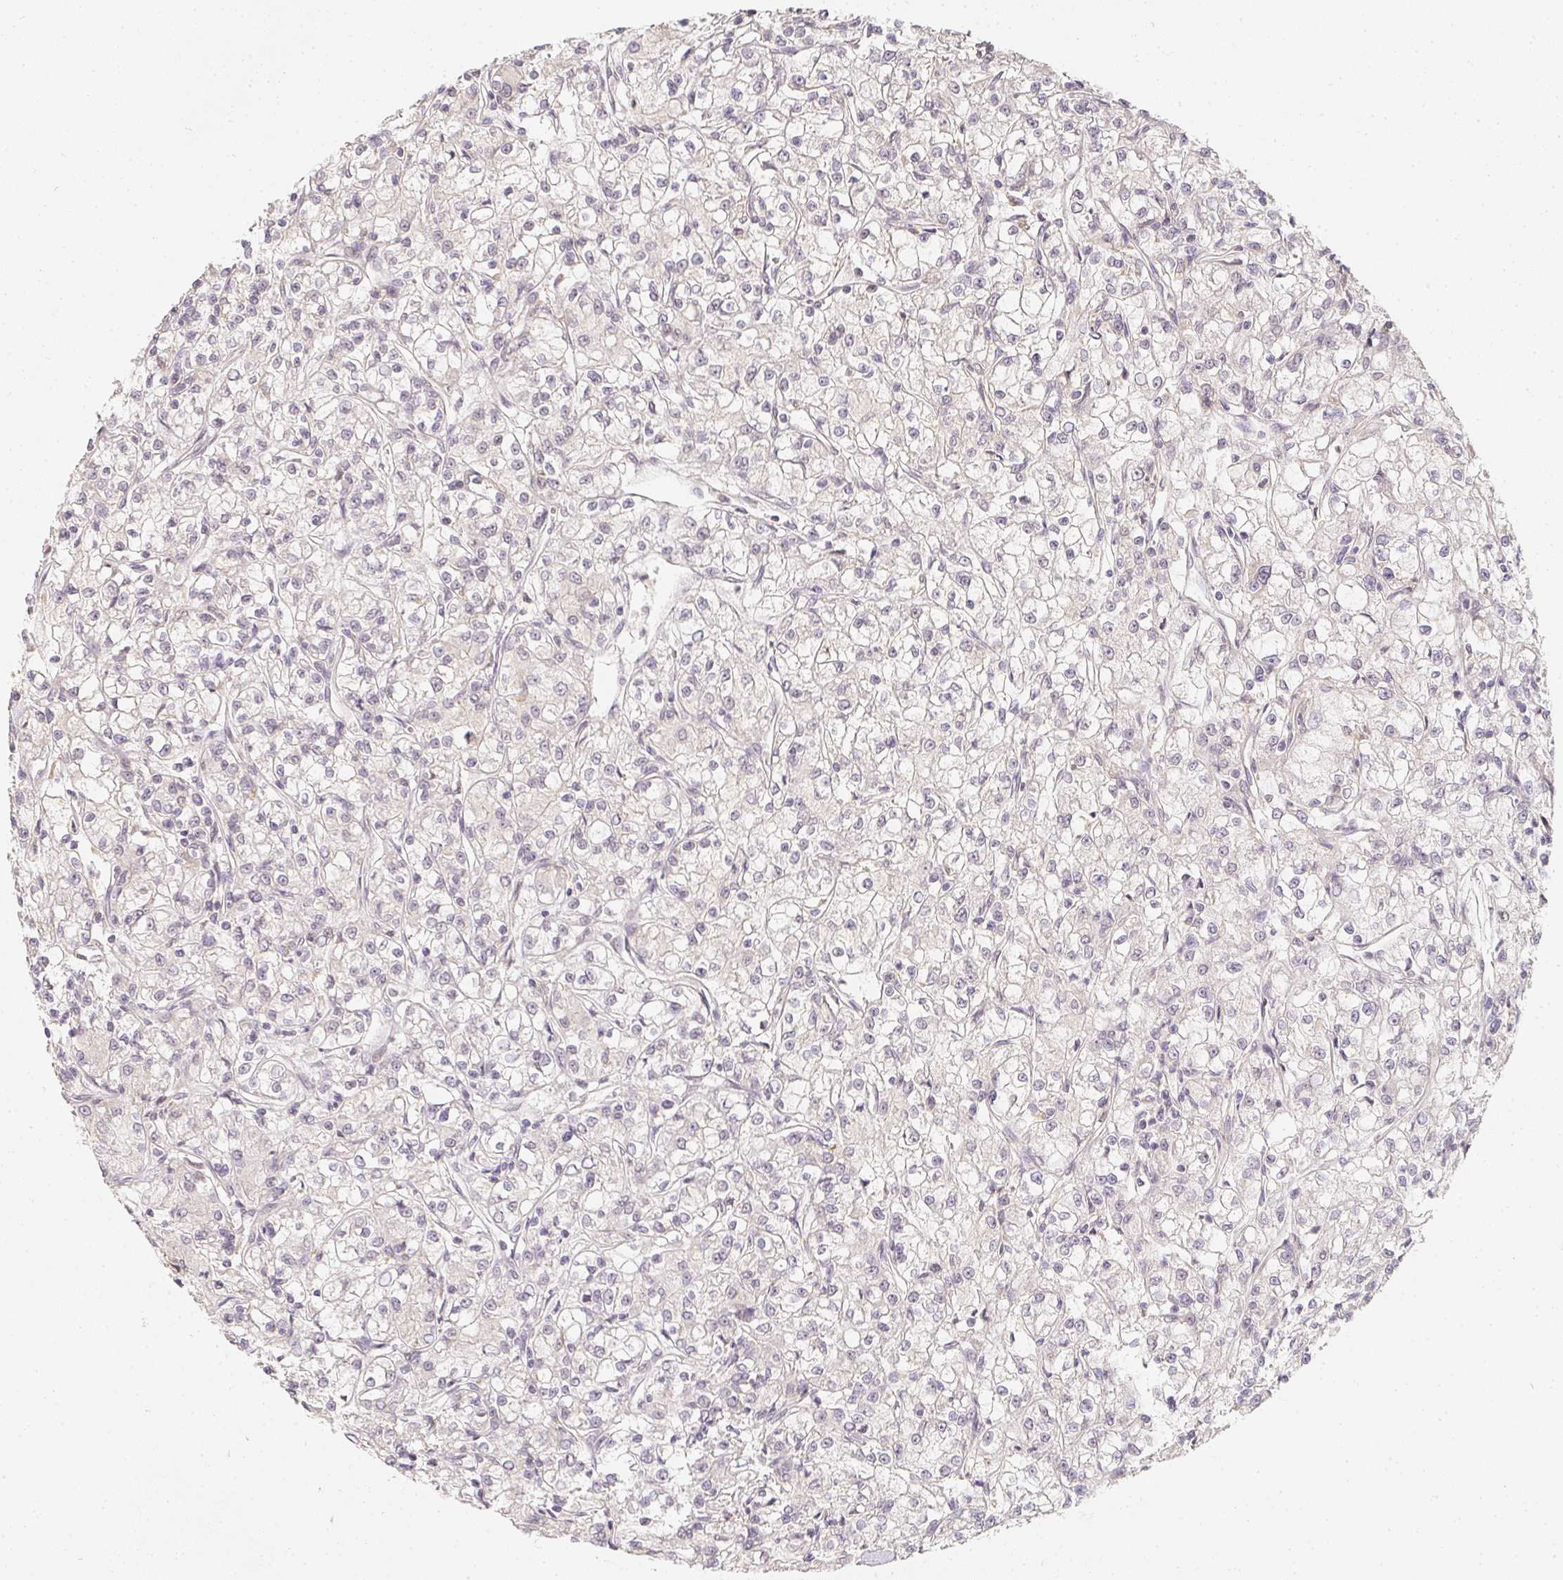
{"staining": {"intensity": "negative", "quantity": "none", "location": "none"}, "tissue": "renal cancer", "cell_type": "Tumor cells", "image_type": "cancer", "snomed": [{"axis": "morphology", "description": "Adenocarcinoma, NOS"}, {"axis": "topography", "description": "Kidney"}], "caption": "Immunohistochemistry (IHC) of human renal cancer (adenocarcinoma) displays no staining in tumor cells.", "gene": "SOAT1", "patient": {"sex": "female", "age": 59}}